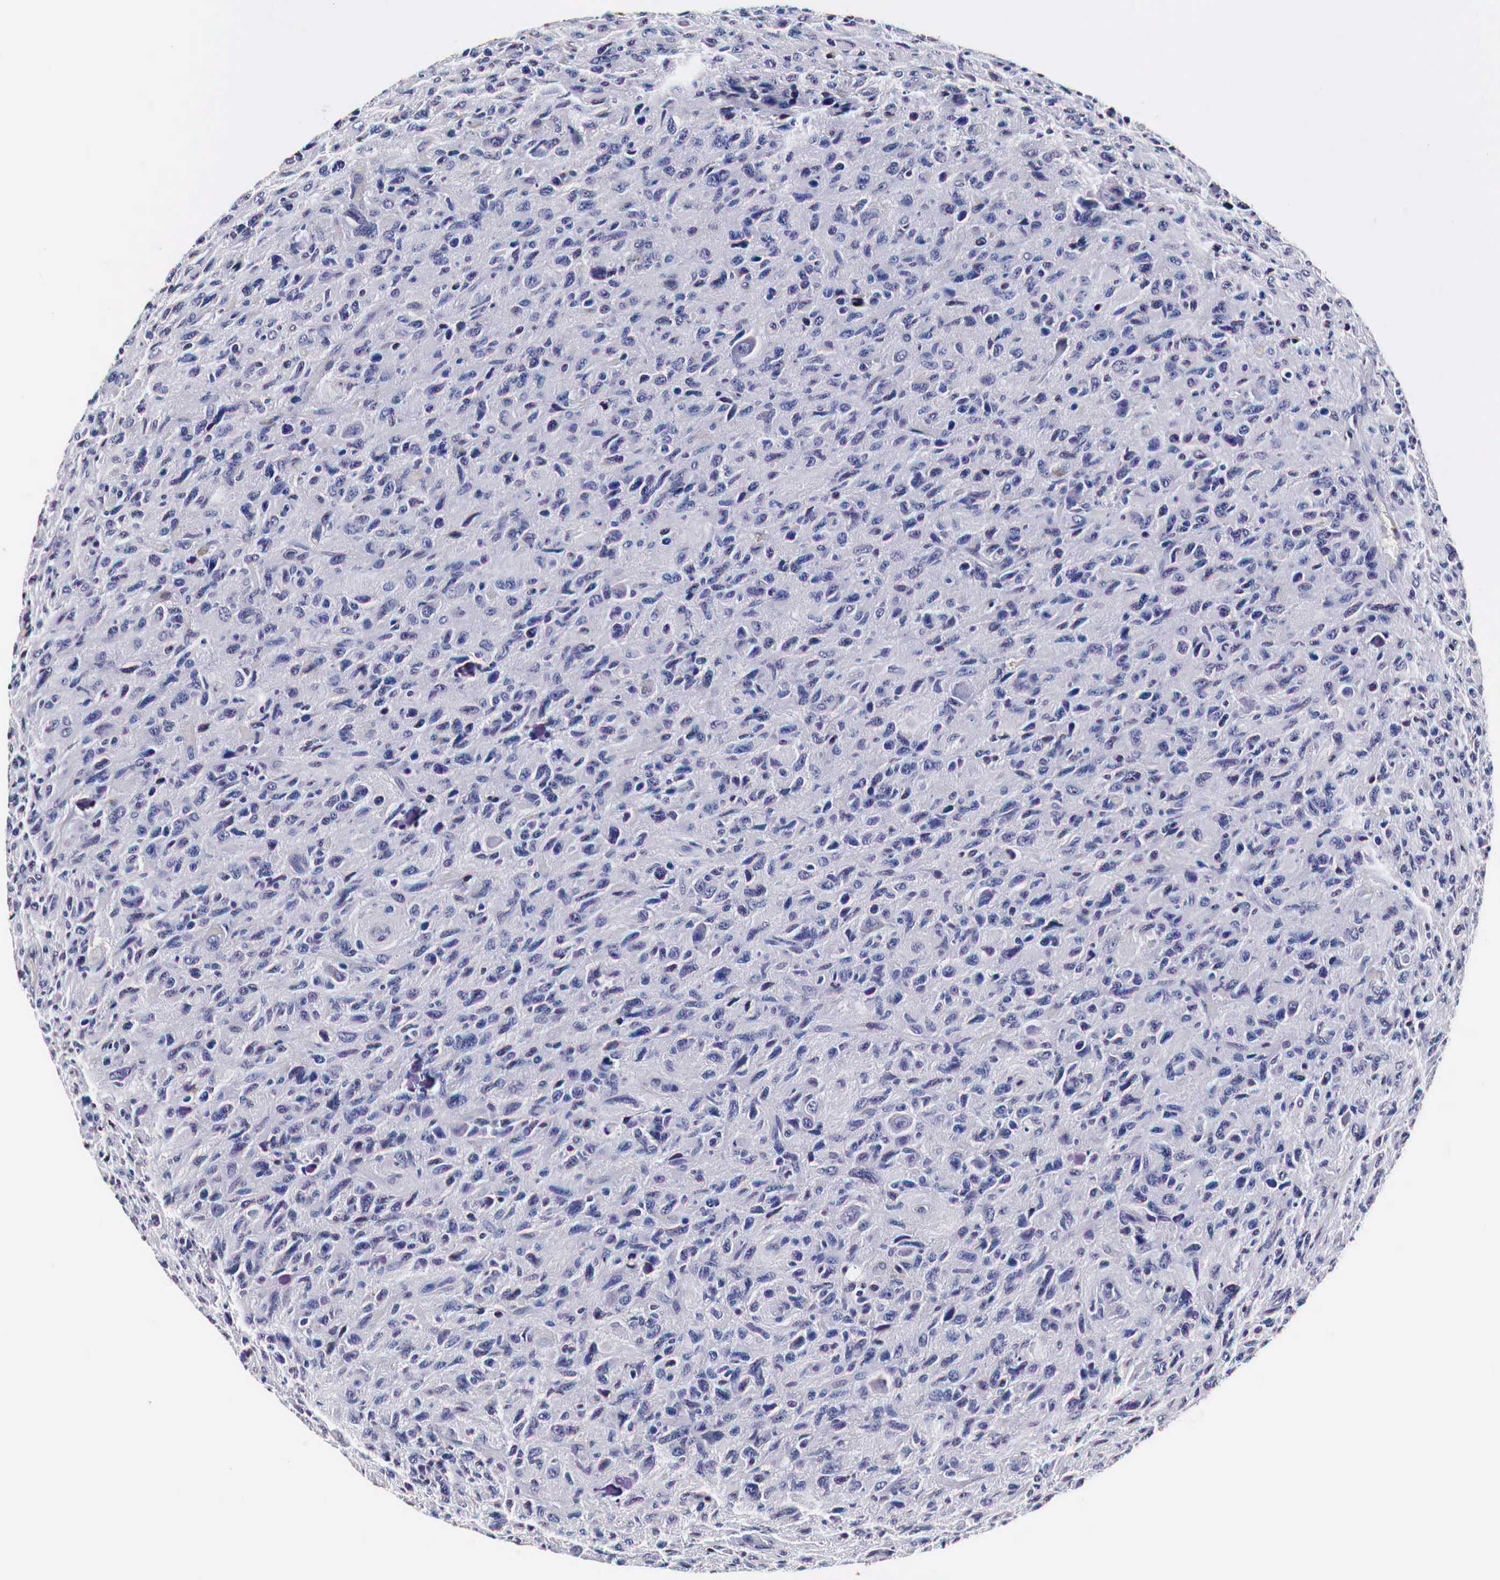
{"staining": {"intensity": "negative", "quantity": "none", "location": "none"}, "tissue": "glioma", "cell_type": "Tumor cells", "image_type": "cancer", "snomed": [{"axis": "morphology", "description": "Glioma, malignant, High grade"}, {"axis": "topography", "description": "Brain"}], "caption": "Tumor cells are negative for protein expression in human malignant high-grade glioma. (DAB immunohistochemistry, high magnification).", "gene": "CKAP4", "patient": {"sex": "female", "age": 60}}